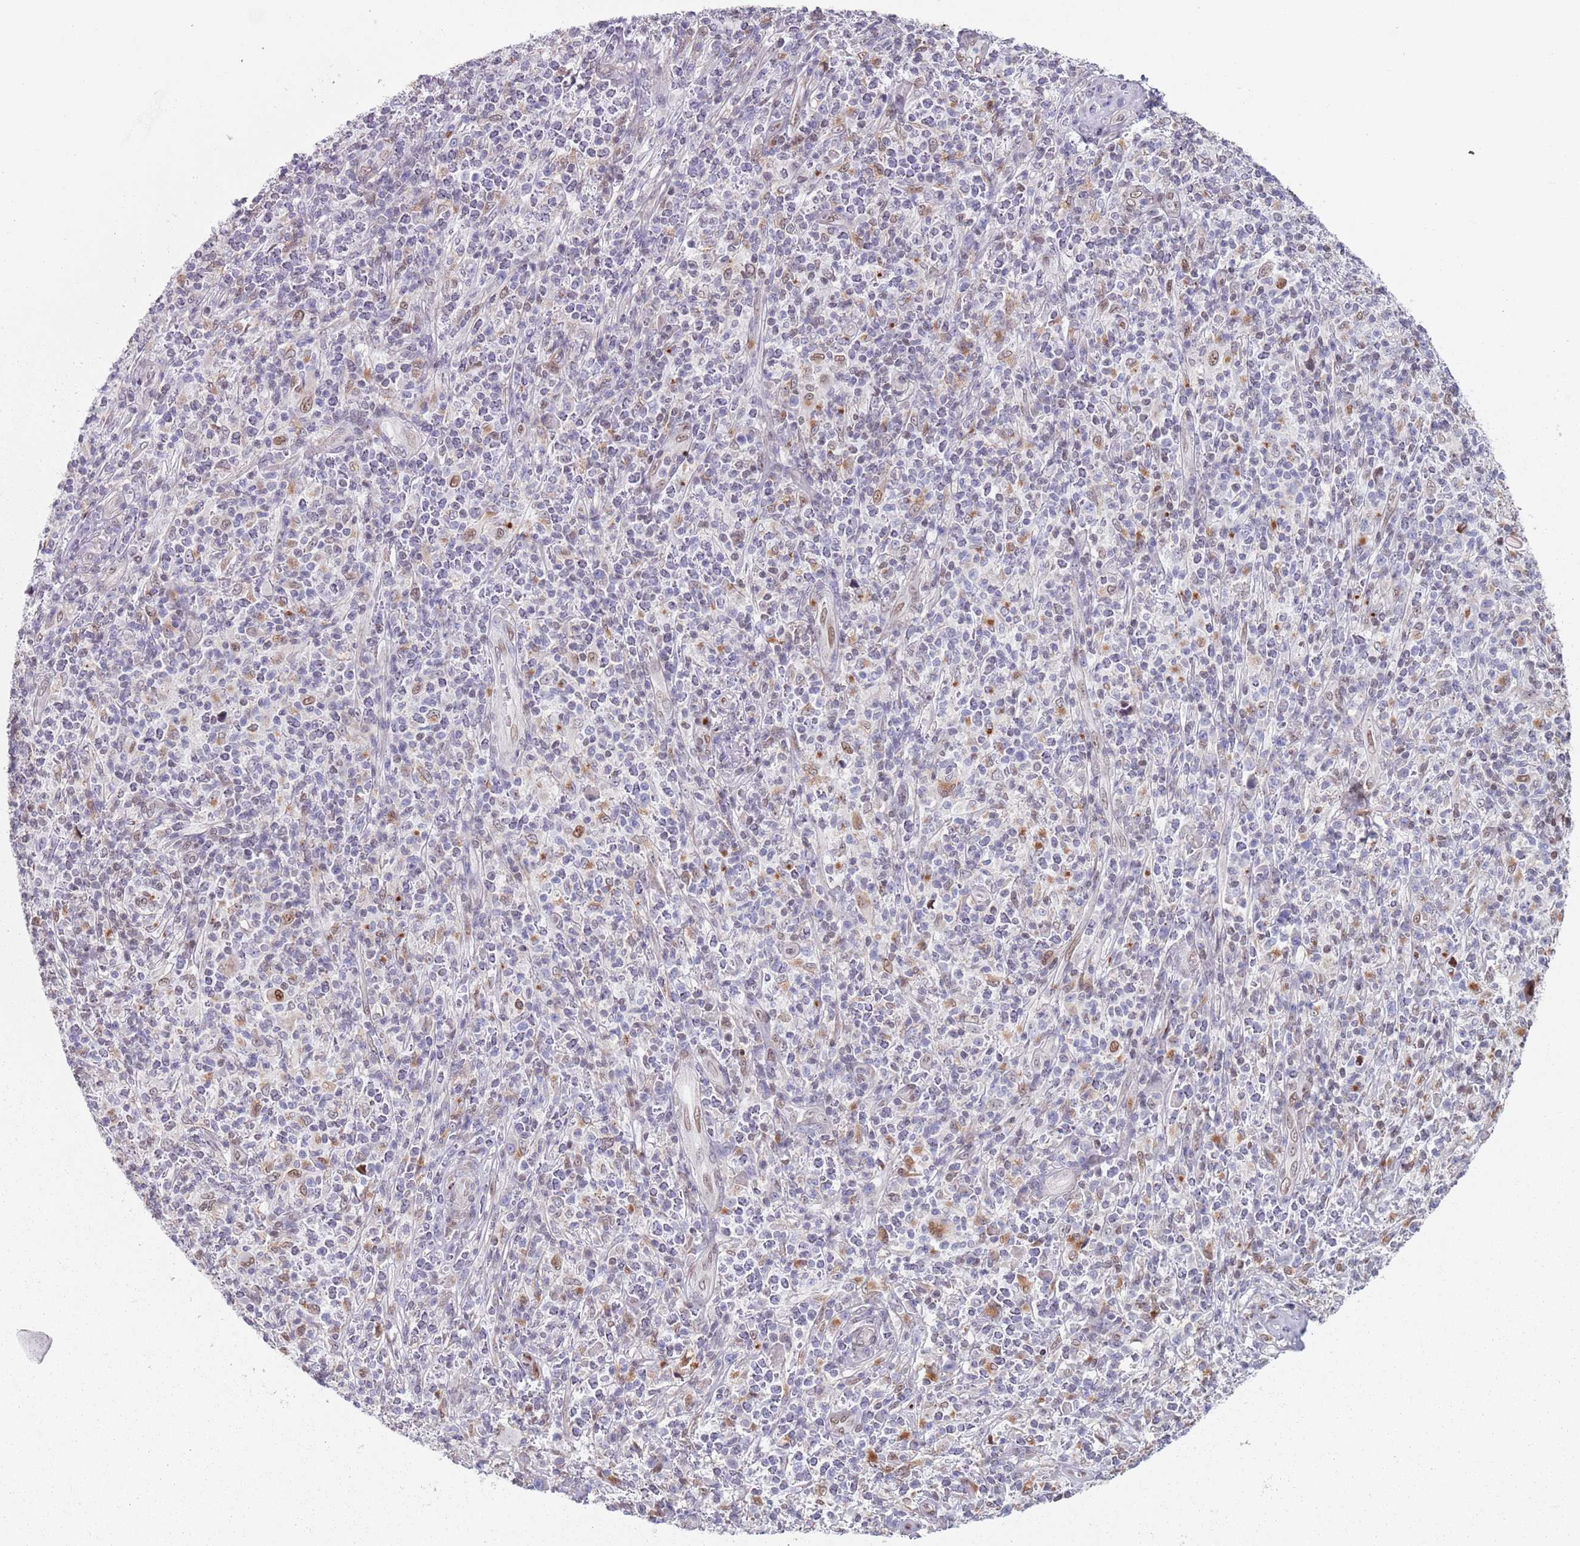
{"staining": {"intensity": "weak", "quantity": "<25%", "location": "cytoplasmic/membranous,nuclear"}, "tissue": "melanoma", "cell_type": "Tumor cells", "image_type": "cancer", "snomed": [{"axis": "morphology", "description": "Malignant melanoma, NOS"}, {"axis": "topography", "description": "Skin"}], "caption": "Immunohistochemistry of melanoma demonstrates no expression in tumor cells.", "gene": "MFSD12", "patient": {"sex": "male", "age": 66}}